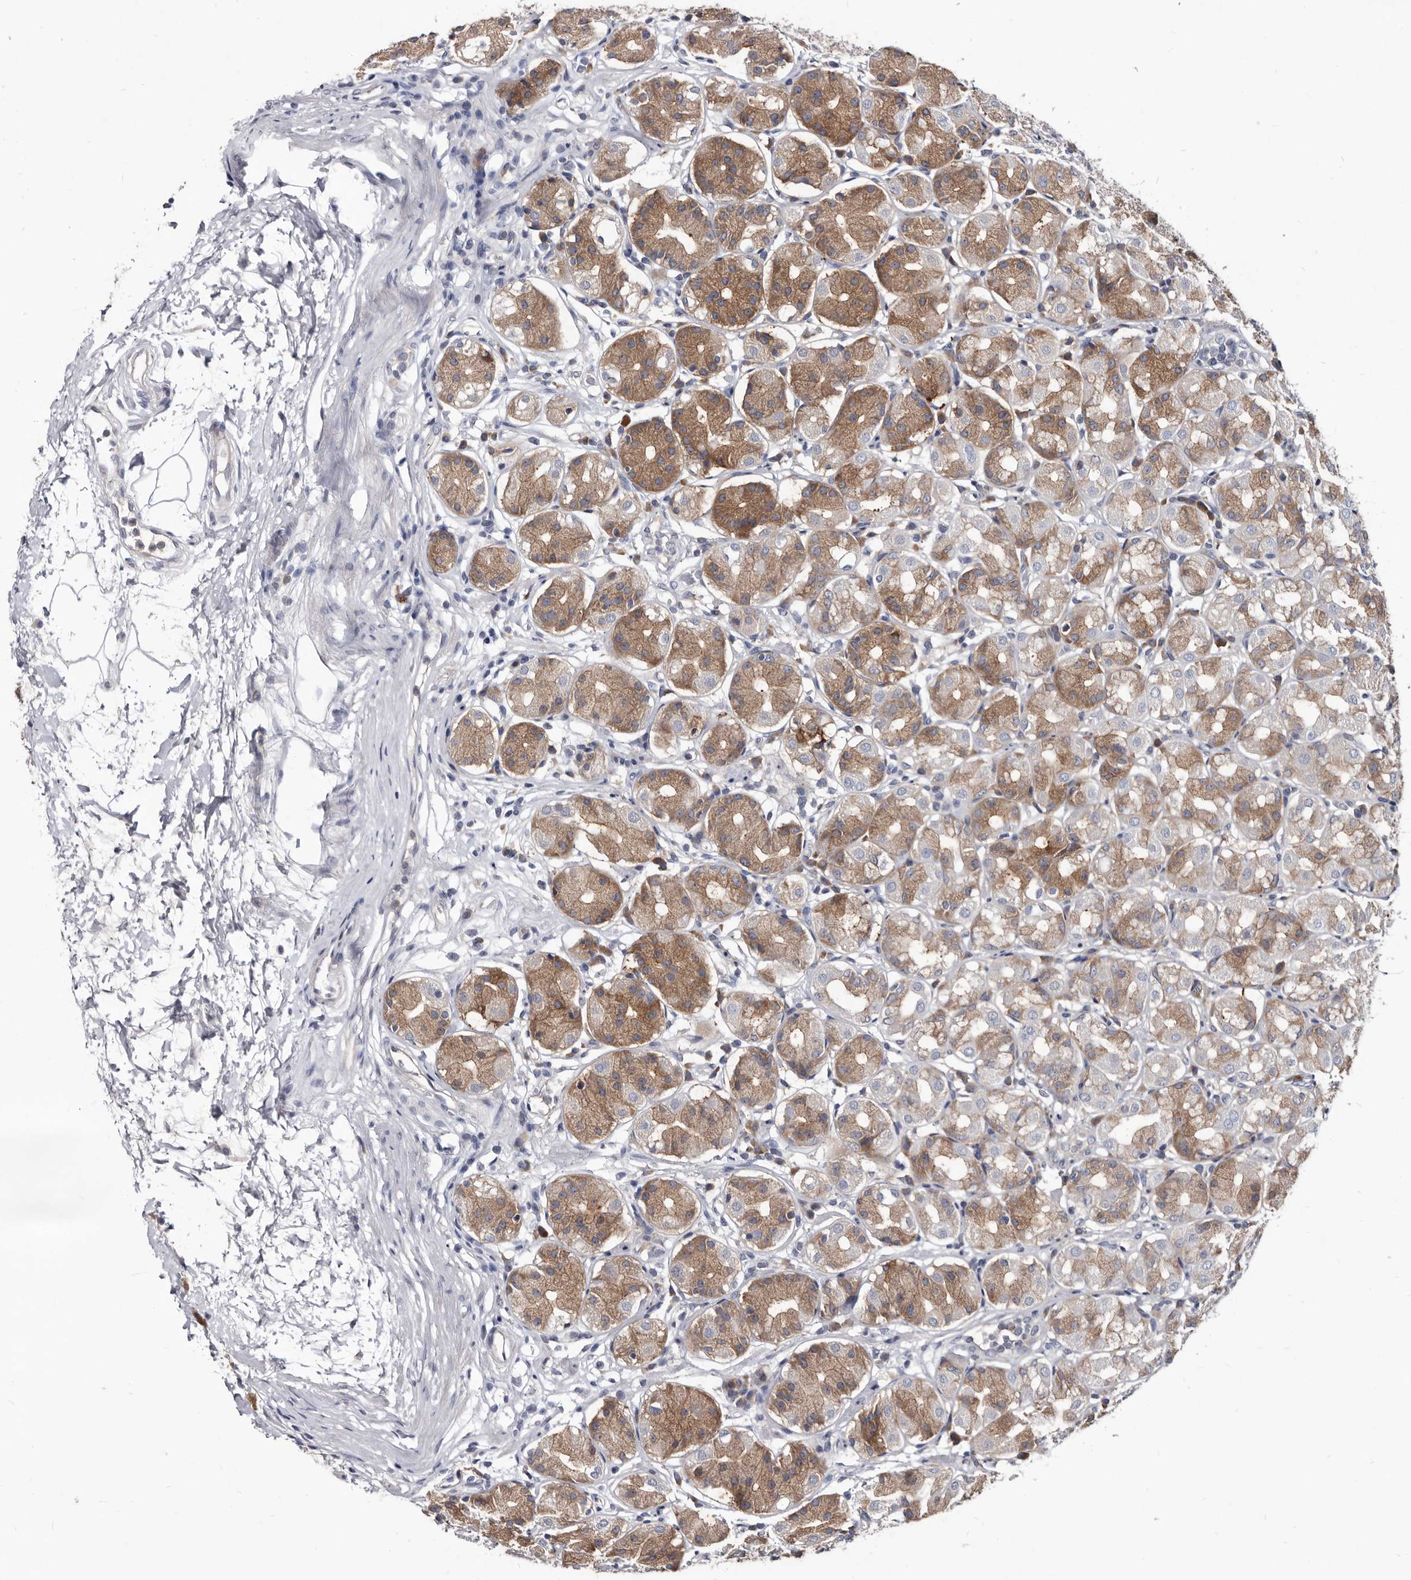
{"staining": {"intensity": "moderate", "quantity": "25%-75%", "location": "cytoplasmic/membranous"}, "tissue": "stomach", "cell_type": "Glandular cells", "image_type": "normal", "snomed": [{"axis": "morphology", "description": "Normal tissue, NOS"}, {"axis": "topography", "description": "Stomach"}, {"axis": "topography", "description": "Stomach, lower"}], "caption": "Approximately 25%-75% of glandular cells in unremarkable stomach display moderate cytoplasmic/membranous protein positivity as visualized by brown immunohistochemical staining.", "gene": "ABCF2", "patient": {"sex": "female", "age": 56}}